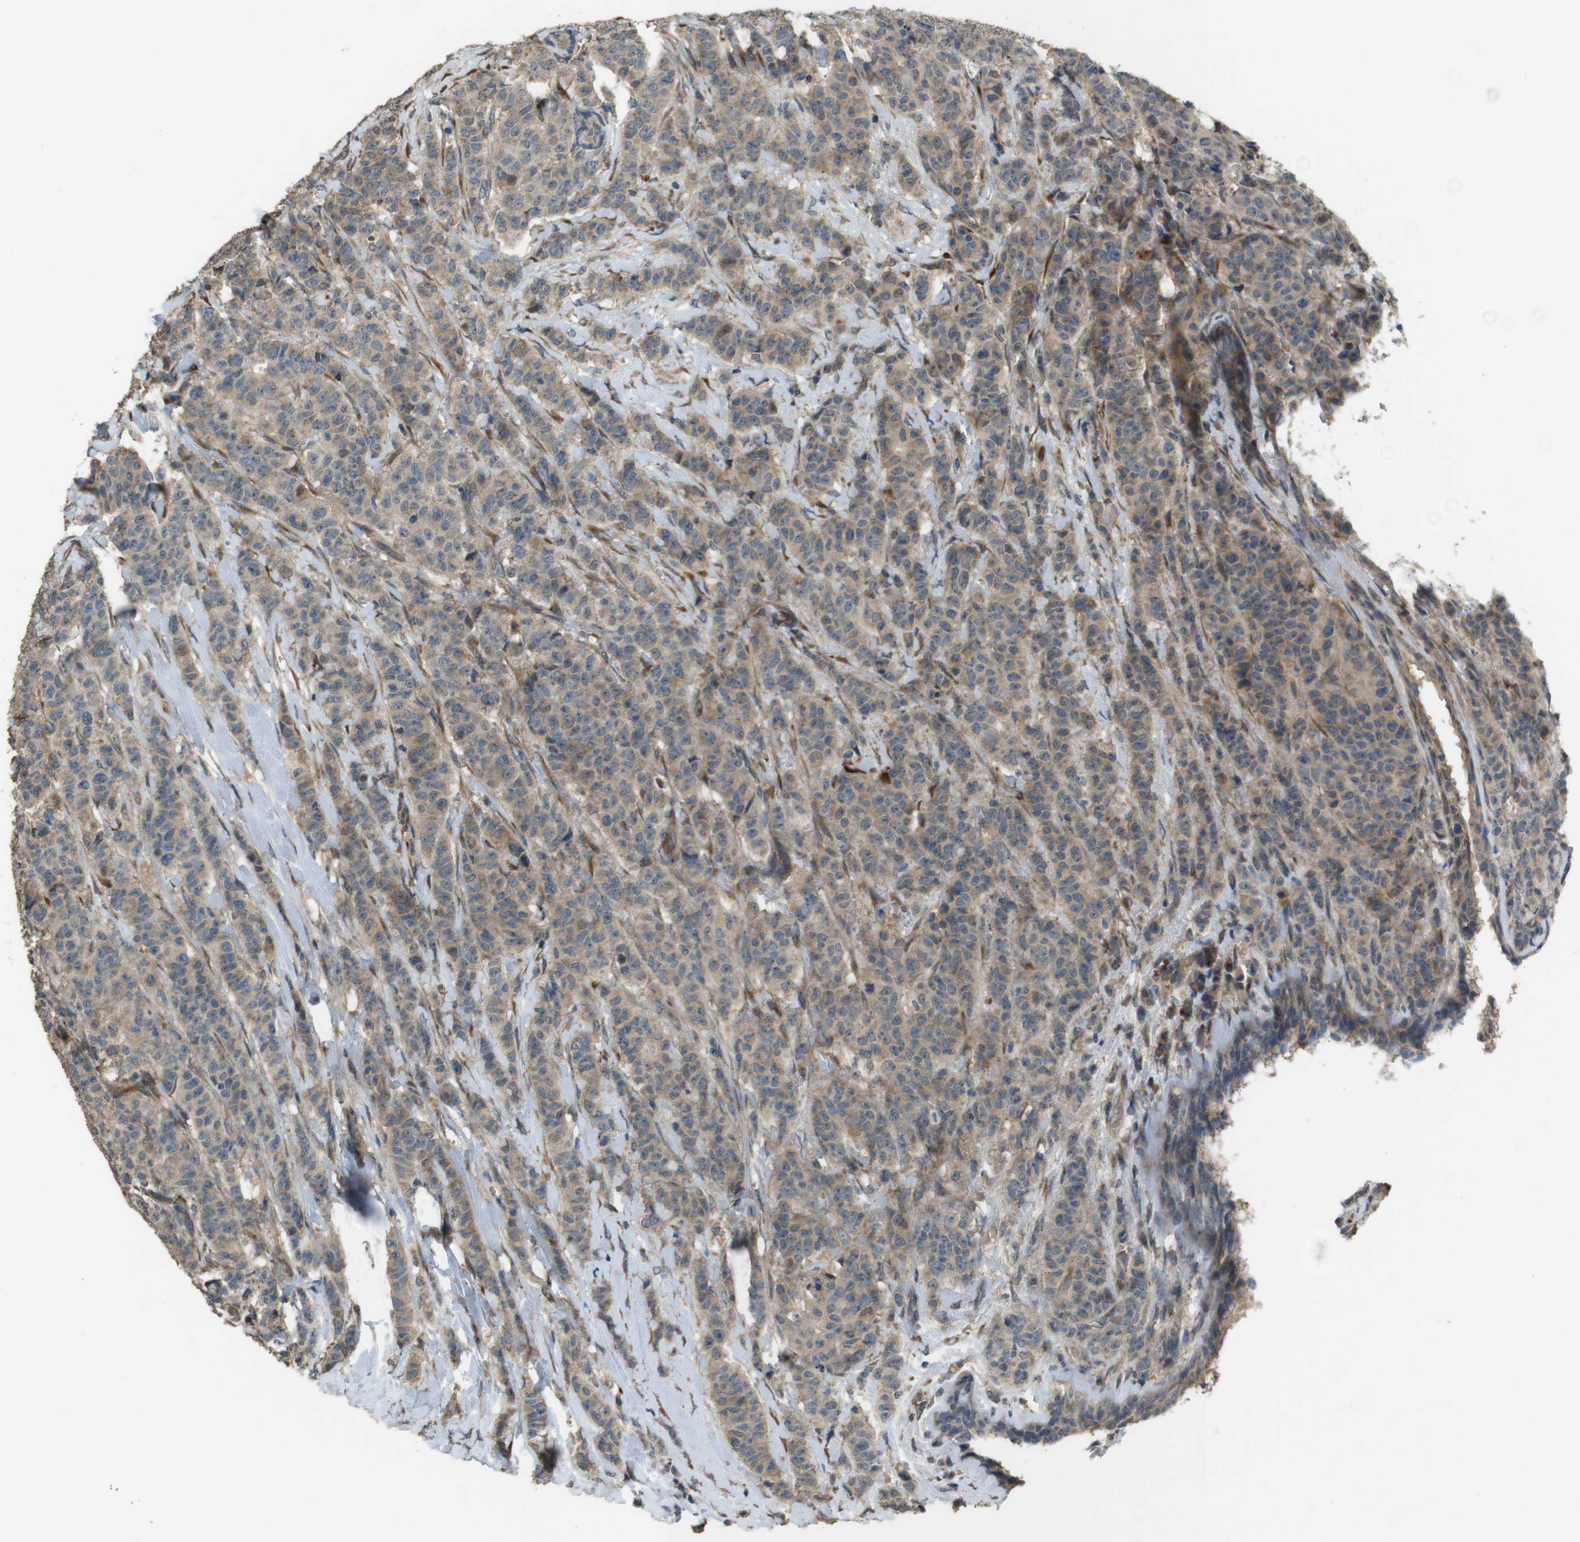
{"staining": {"intensity": "weak", "quantity": ">75%", "location": "cytoplasmic/membranous"}, "tissue": "breast cancer", "cell_type": "Tumor cells", "image_type": "cancer", "snomed": [{"axis": "morphology", "description": "Normal tissue, NOS"}, {"axis": "morphology", "description": "Duct carcinoma"}, {"axis": "topography", "description": "Breast"}], "caption": "Immunohistochemistry (IHC) micrograph of neoplastic tissue: breast intraductal carcinoma stained using immunohistochemistry (IHC) reveals low levels of weak protein expression localized specifically in the cytoplasmic/membranous of tumor cells, appearing as a cytoplasmic/membranous brown color.", "gene": "ARHGAP24", "patient": {"sex": "female", "age": 40}}